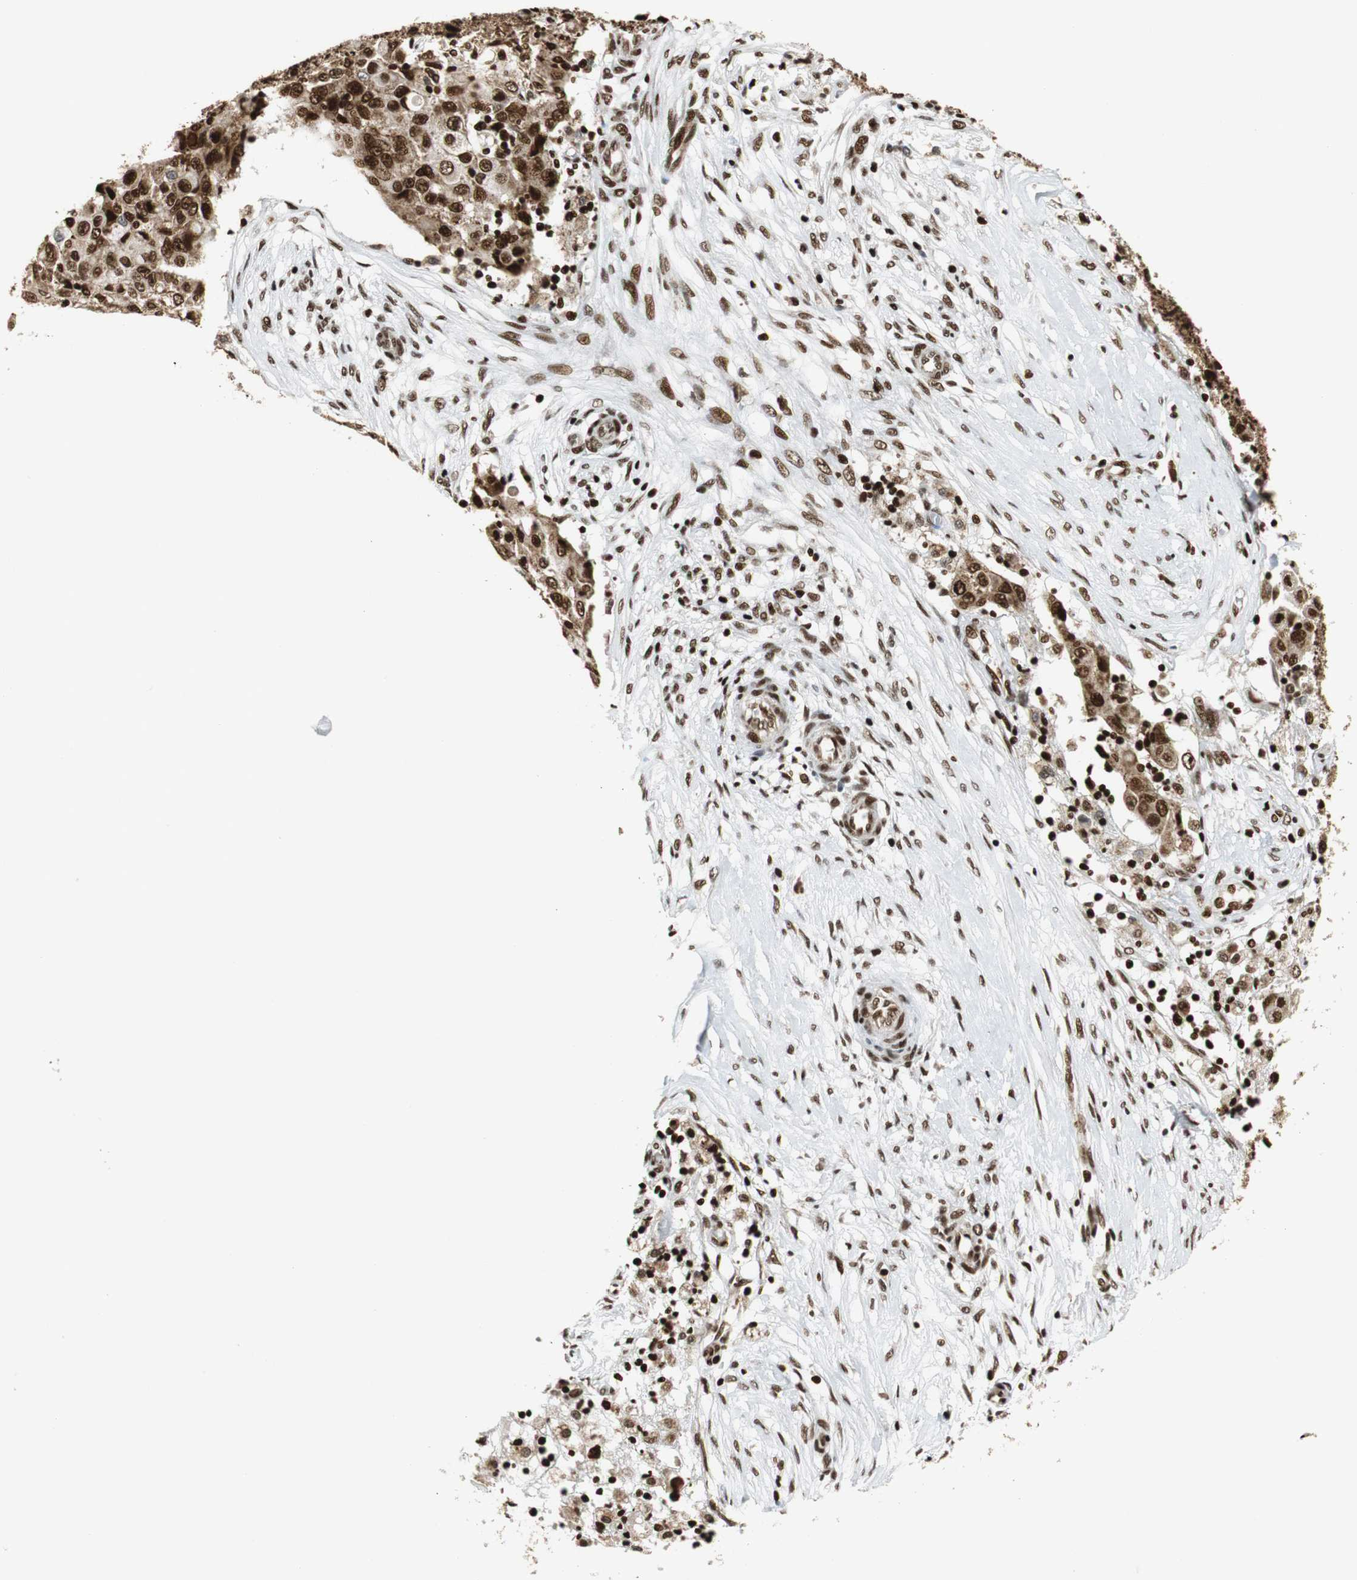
{"staining": {"intensity": "strong", "quantity": ">75%", "location": "nuclear"}, "tissue": "ovarian cancer", "cell_type": "Tumor cells", "image_type": "cancer", "snomed": [{"axis": "morphology", "description": "Carcinoma, endometroid"}, {"axis": "topography", "description": "Ovary"}], "caption": "Ovarian cancer stained with a brown dye exhibits strong nuclear positive expression in about >75% of tumor cells.", "gene": "HDAC1", "patient": {"sex": "female", "age": 42}}